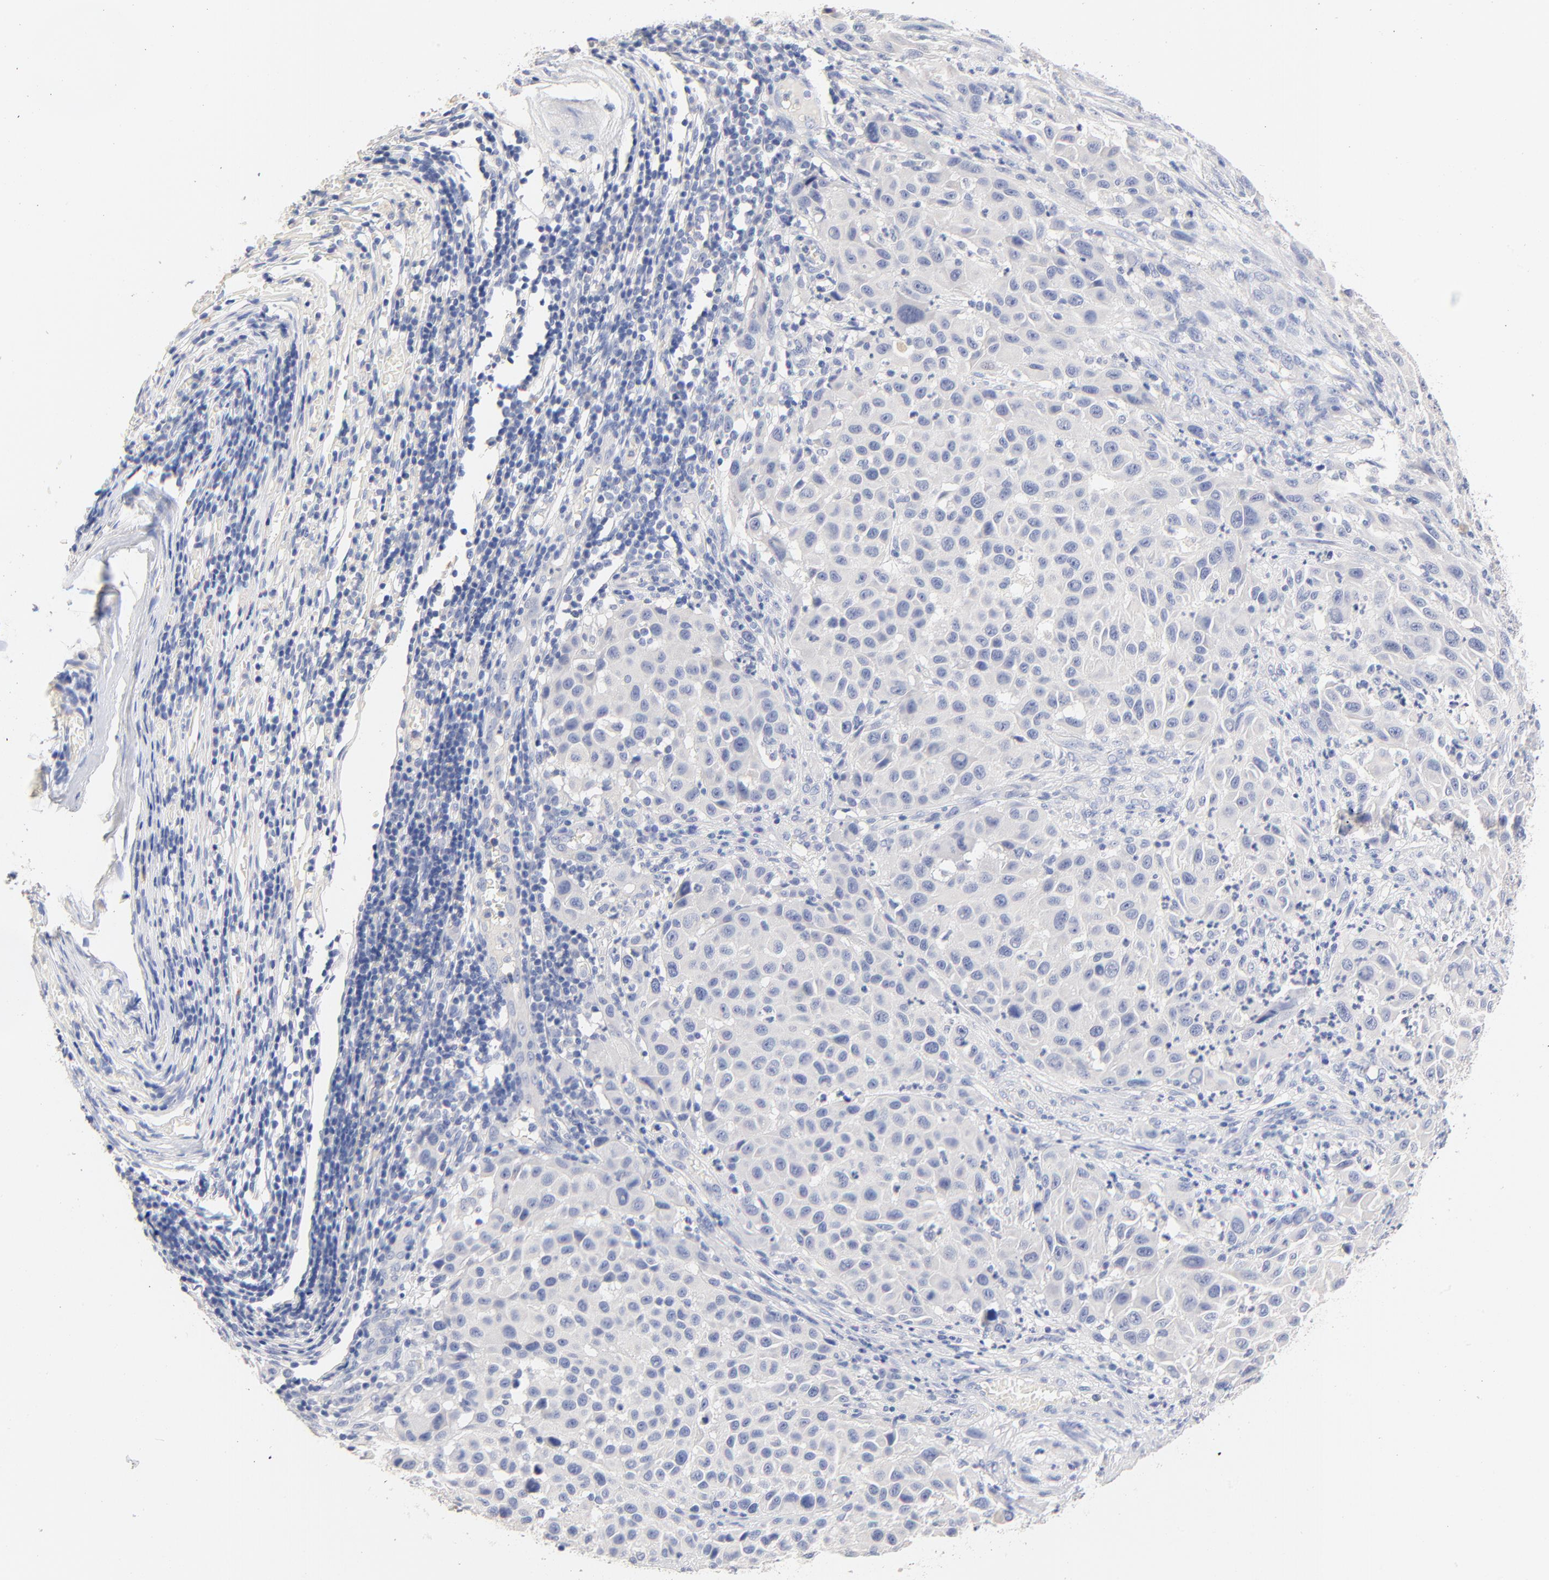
{"staining": {"intensity": "negative", "quantity": "none", "location": "none"}, "tissue": "melanoma", "cell_type": "Tumor cells", "image_type": "cancer", "snomed": [{"axis": "morphology", "description": "Malignant melanoma, Metastatic site"}, {"axis": "topography", "description": "Lymph node"}], "caption": "This is an immunohistochemistry image of human malignant melanoma (metastatic site). There is no positivity in tumor cells.", "gene": "CPS1", "patient": {"sex": "male", "age": 61}}